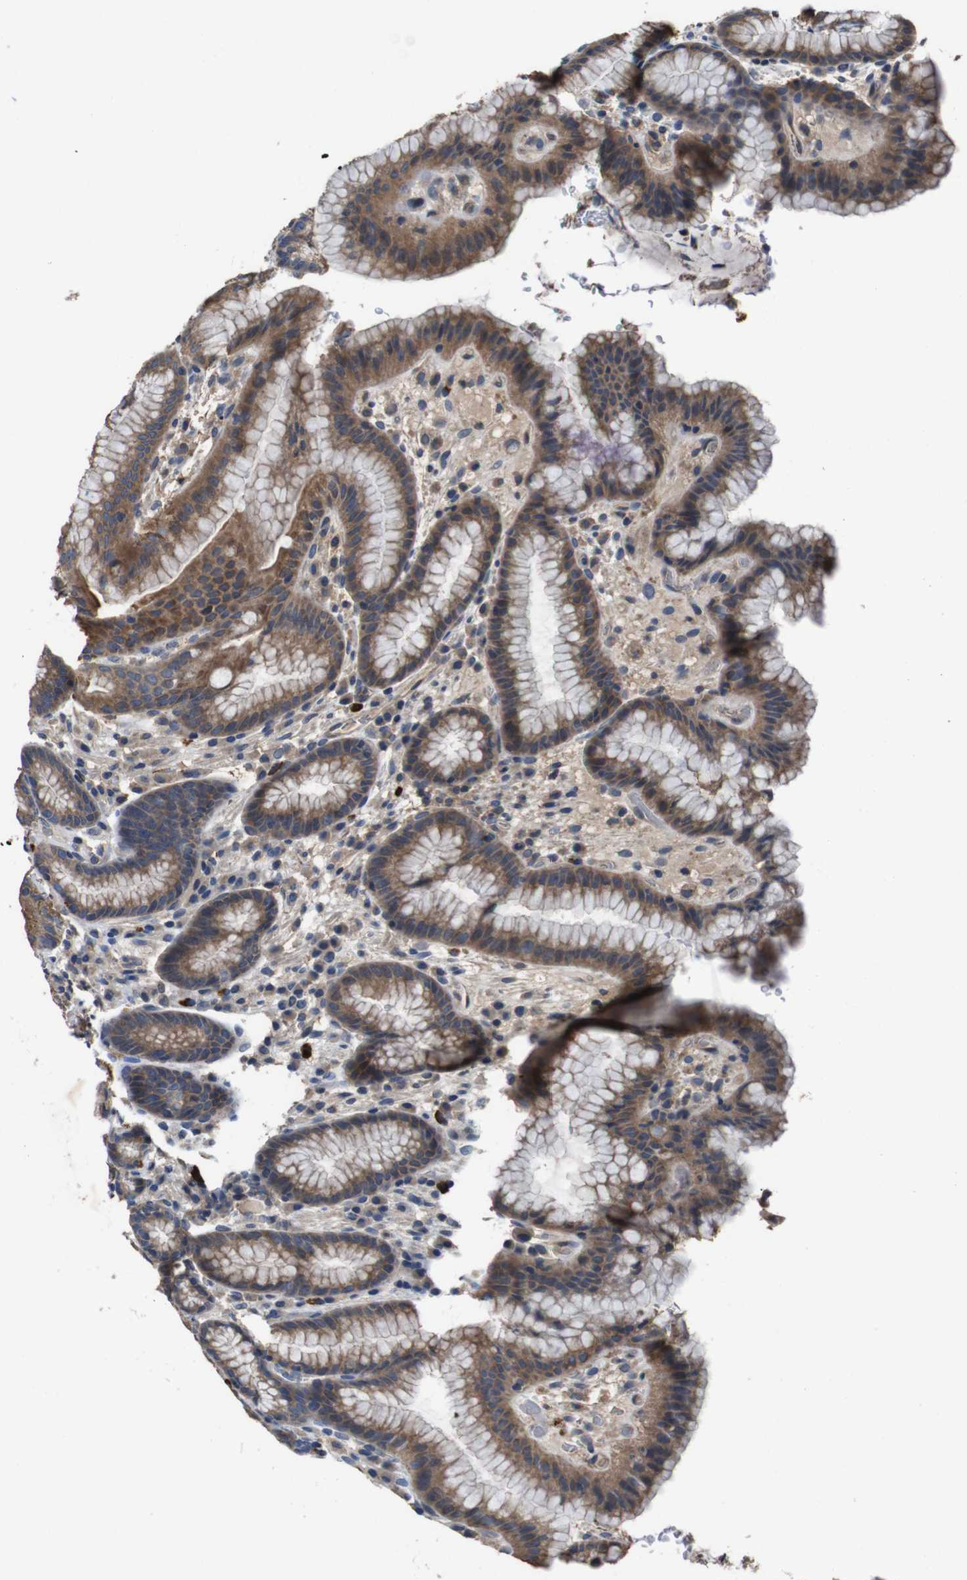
{"staining": {"intensity": "moderate", "quantity": ">75%", "location": "cytoplasmic/membranous"}, "tissue": "stomach", "cell_type": "Glandular cells", "image_type": "normal", "snomed": [{"axis": "morphology", "description": "Normal tissue, NOS"}, {"axis": "topography", "description": "Stomach, lower"}], "caption": "Protein expression analysis of unremarkable human stomach reveals moderate cytoplasmic/membranous expression in approximately >75% of glandular cells.", "gene": "GLIPR1", "patient": {"sex": "male", "age": 52}}